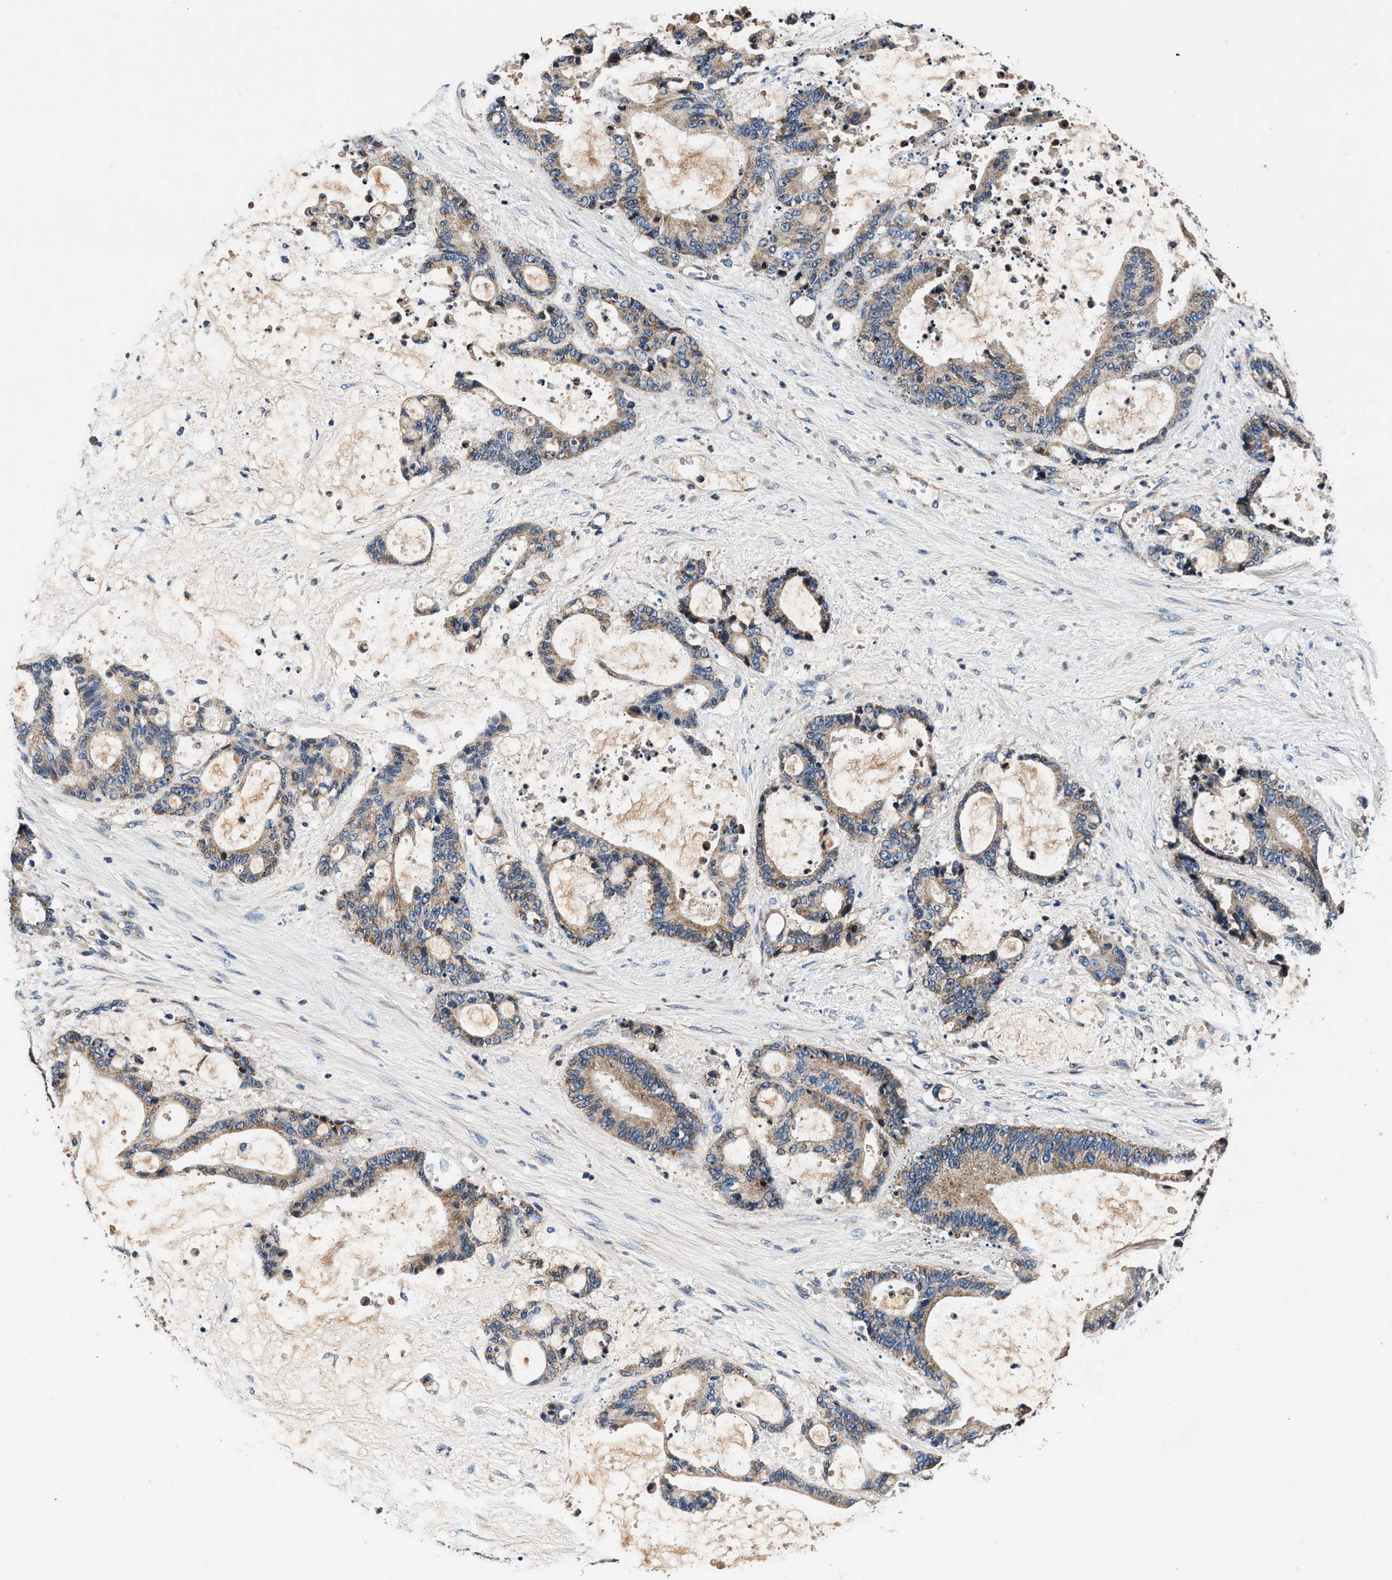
{"staining": {"intensity": "moderate", "quantity": ">75%", "location": "cytoplasmic/membranous"}, "tissue": "liver cancer", "cell_type": "Tumor cells", "image_type": "cancer", "snomed": [{"axis": "morphology", "description": "Normal tissue, NOS"}, {"axis": "morphology", "description": "Cholangiocarcinoma"}, {"axis": "topography", "description": "Liver"}, {"axis": "topography", "description": "Peripheral nerve tissue"}], "caption": "Immunohistochemistry (DAB (3,3'-diaminobenzidine)) staining of human liver cancer displays moderate cytoplasmic/membranous protein positivity in approximately >75% of tumor cells.", "gene": "IMMT", "patient": {"sex": "female", "age": 73}}